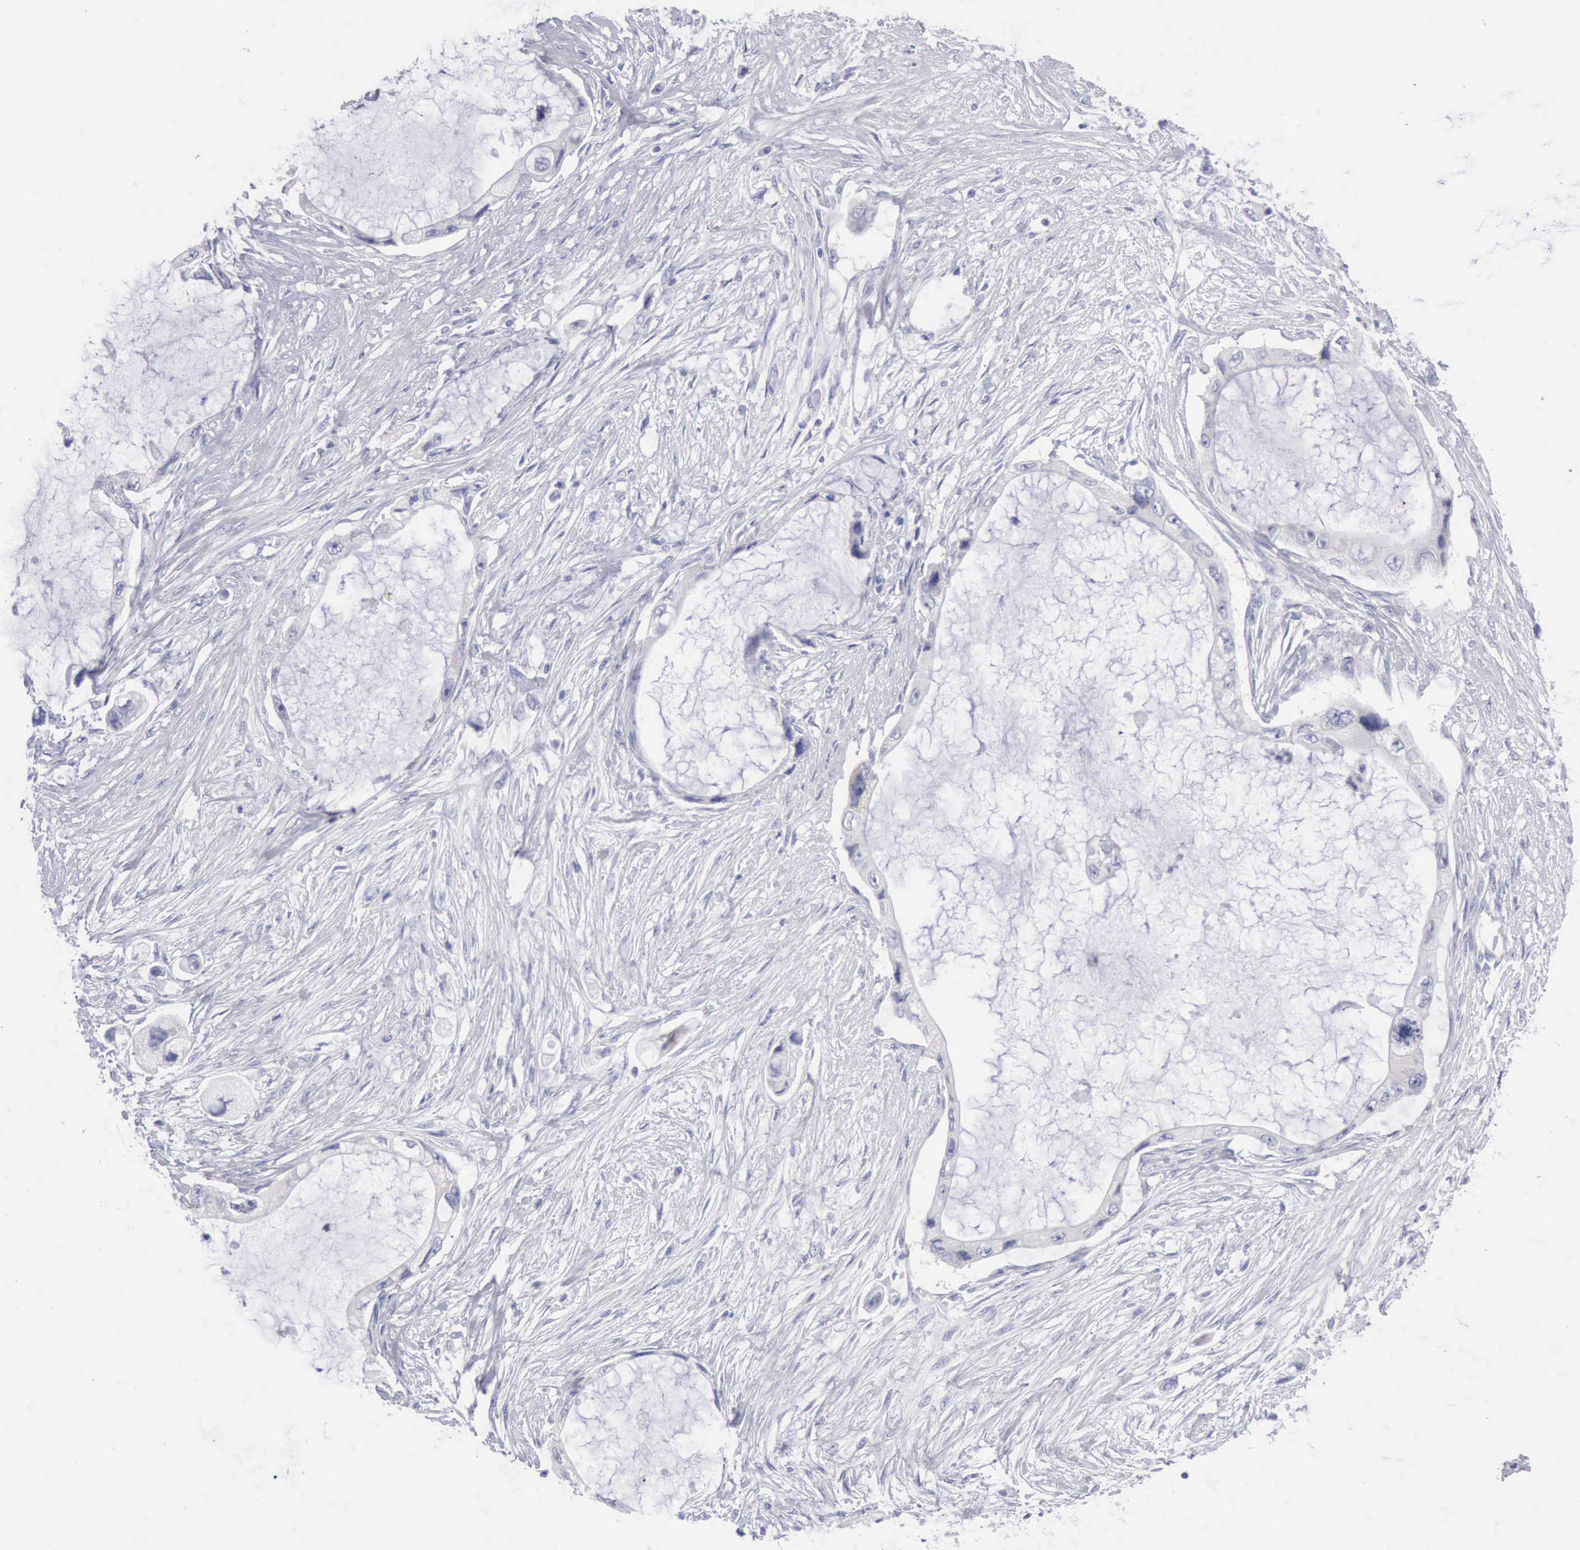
{"staining": {"intensity": "negative", "quantity": "none", "location": "none"}, "tissue": "pancreatic cancer", "cell_type": "Tumor cells", "image_type": "cancer", "snomed": [{"axis": "morphology", "description": "Adenocarcinoma, NOS"}, {"axis": "topography", "description": "Pancreas"}, {"axis": "topography", "description": "Stomach, upper"}], "caption": "This is an immunohistochemistry (IHC) photomicrograph of human pancreatic adenocarcinoma. There is no positivity in tumor cells.", "gene": "ANGEL1", "patient": {"sex": "male", "age": 77}}